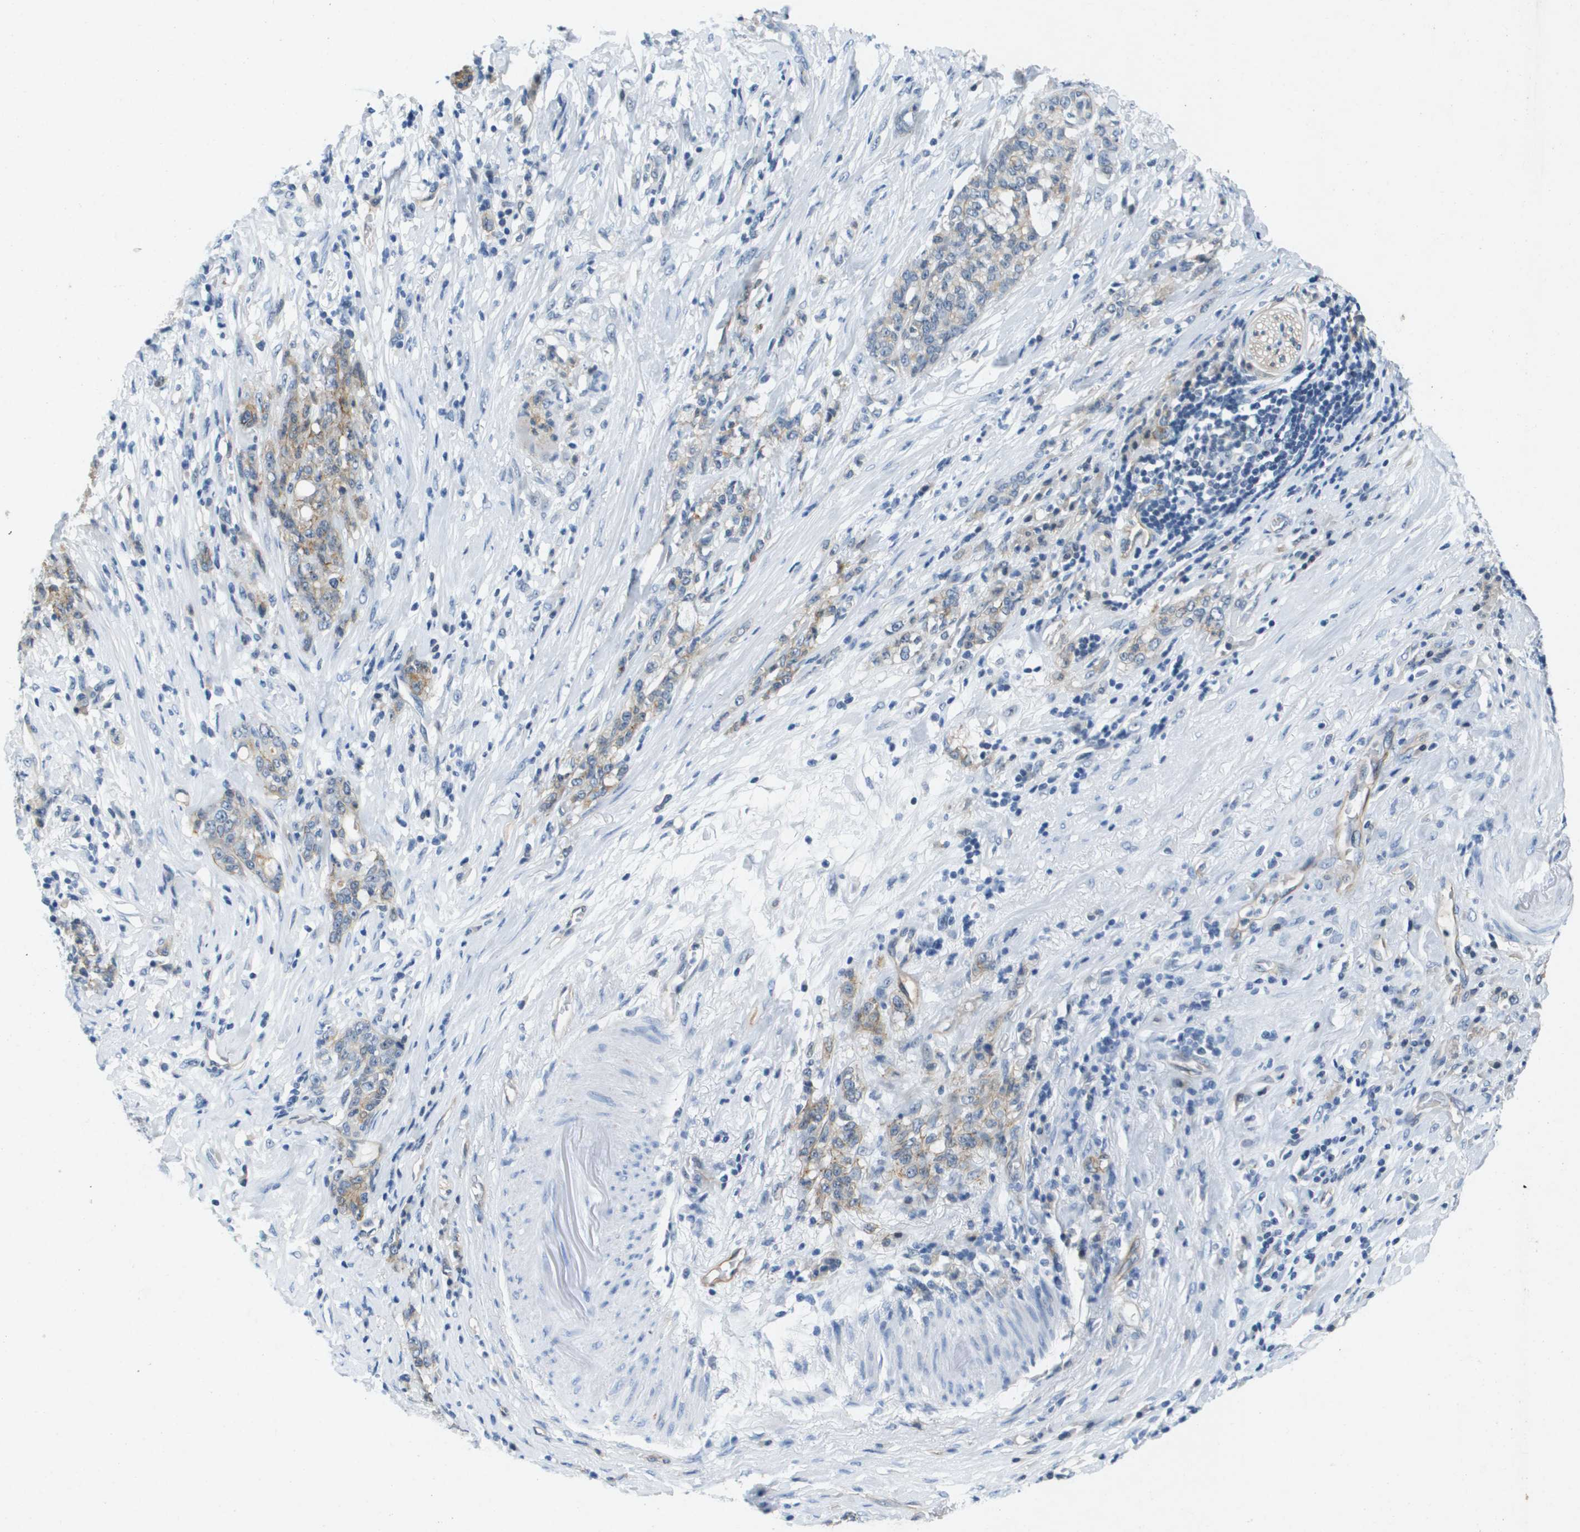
{"staining": {"intensity": "moderate", "quantity": "25%-75%", "location": "cytoplasmic/membranous"}, "tissue": "stomach cancer", "cell_type": "Tumor cells", "image_type": "cancer", "snomed": [{"axis": "morphology", "description": "Adenocarcinoma, NOS"}, {"axis": "topography", "description": "Stomach, lower"}], "caption": "Protein analysis of adenocarcinoma (stomach) tissue exhibits moderate cytoplasmic/membranous expression in about 25%-75% of tumor cells.", "gene": "ITGA6", "patient": {"sex": "male", "age": 88}}